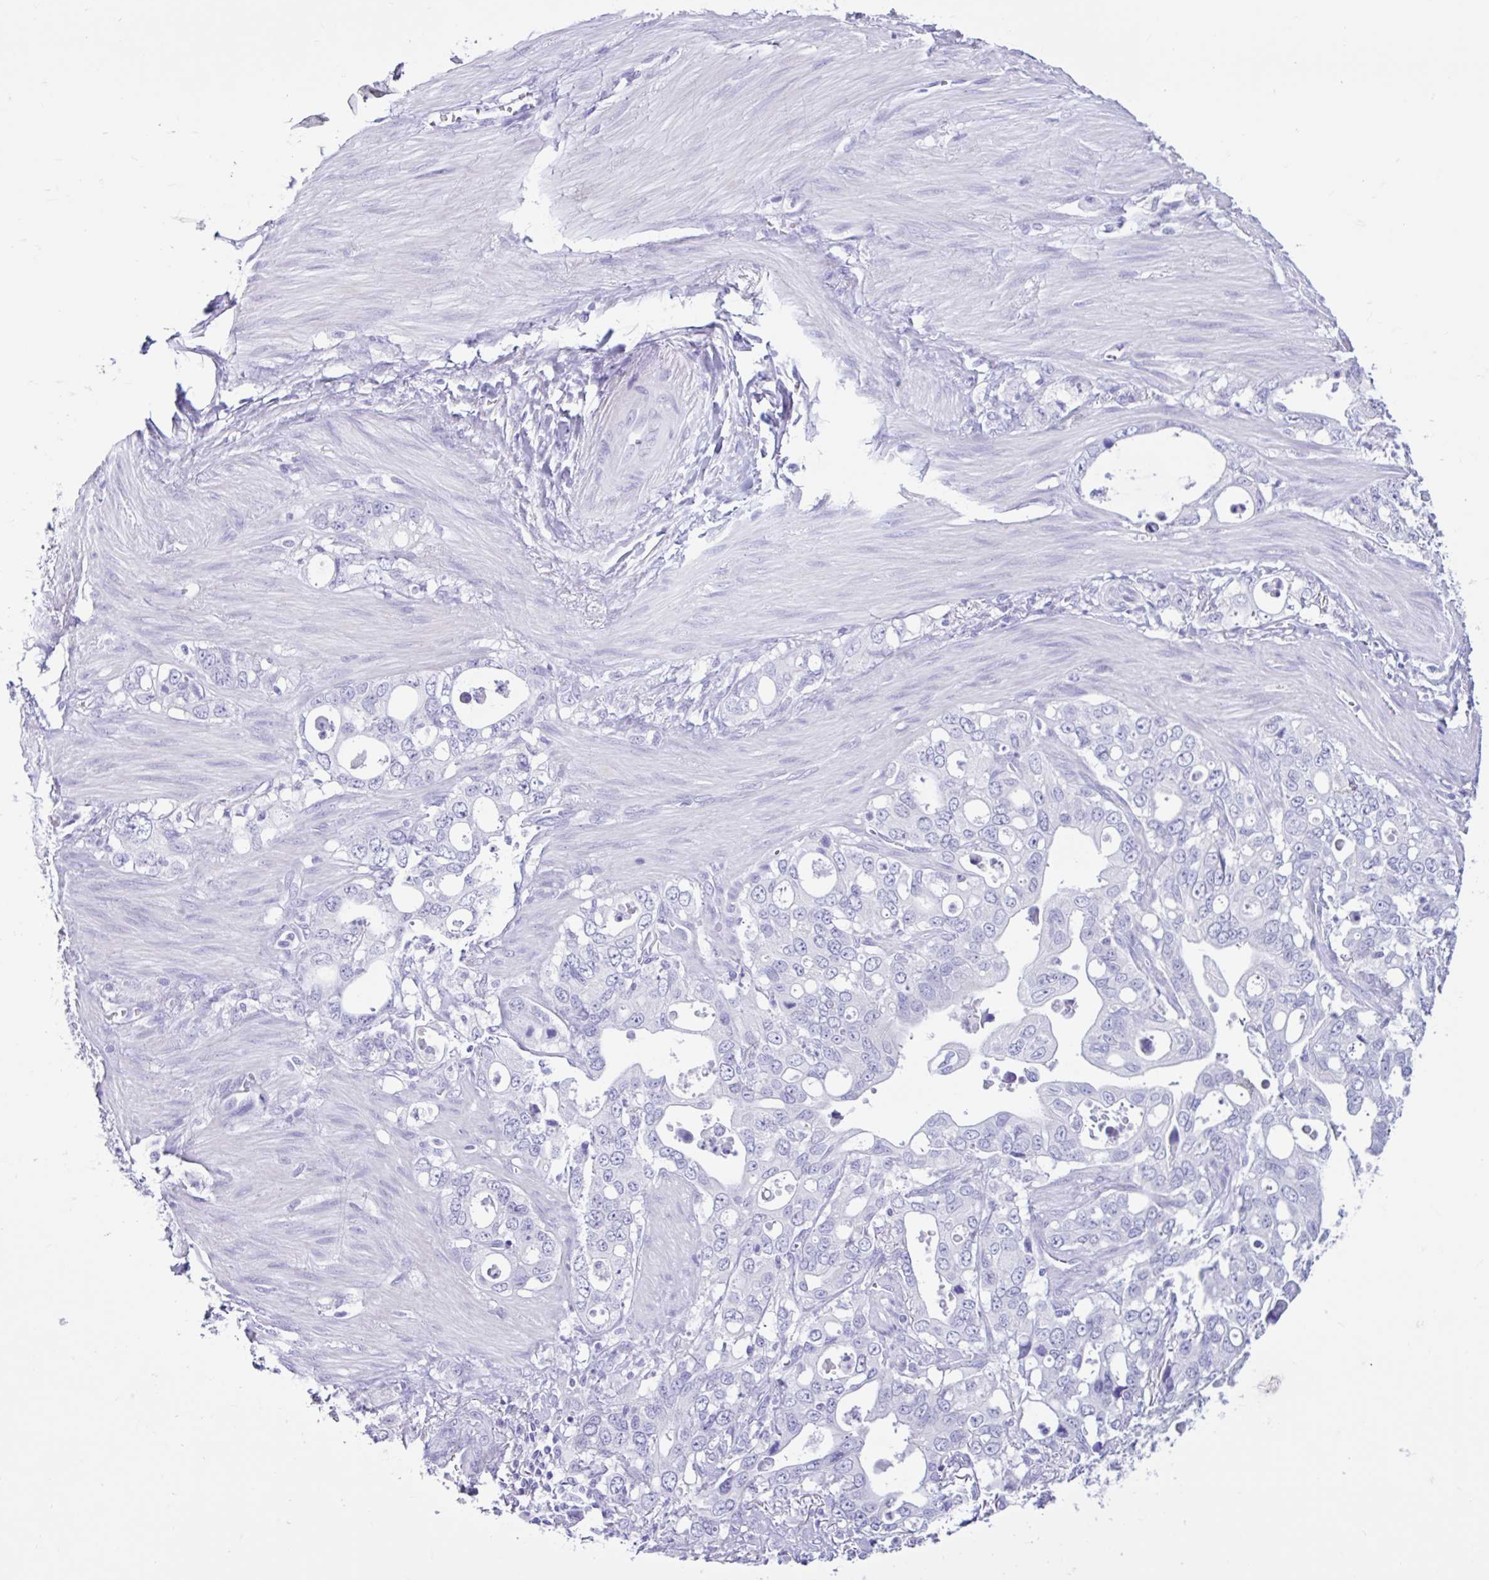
{"staining": {"intensity": "negative", "quantity": "none", "location": "none"}, "tissue": "stomach cancer", "cell_type": "Tumor cells", "image_type": "cancer", "snomed": [{"axis": "morphology", "description": "Adenocarcinoma, NOS"}, {"axis": "topography", "description": "Stomach, upper"}], "caption": "DAB (3,3'-diaminobenzidine) immunohistochemical staining of stomach cancer displays no significant expression in tumor cells. Nuclei are stained in blue.", "gene": "CYP19A1", "patient": {"sex": "male", "age": 74}}